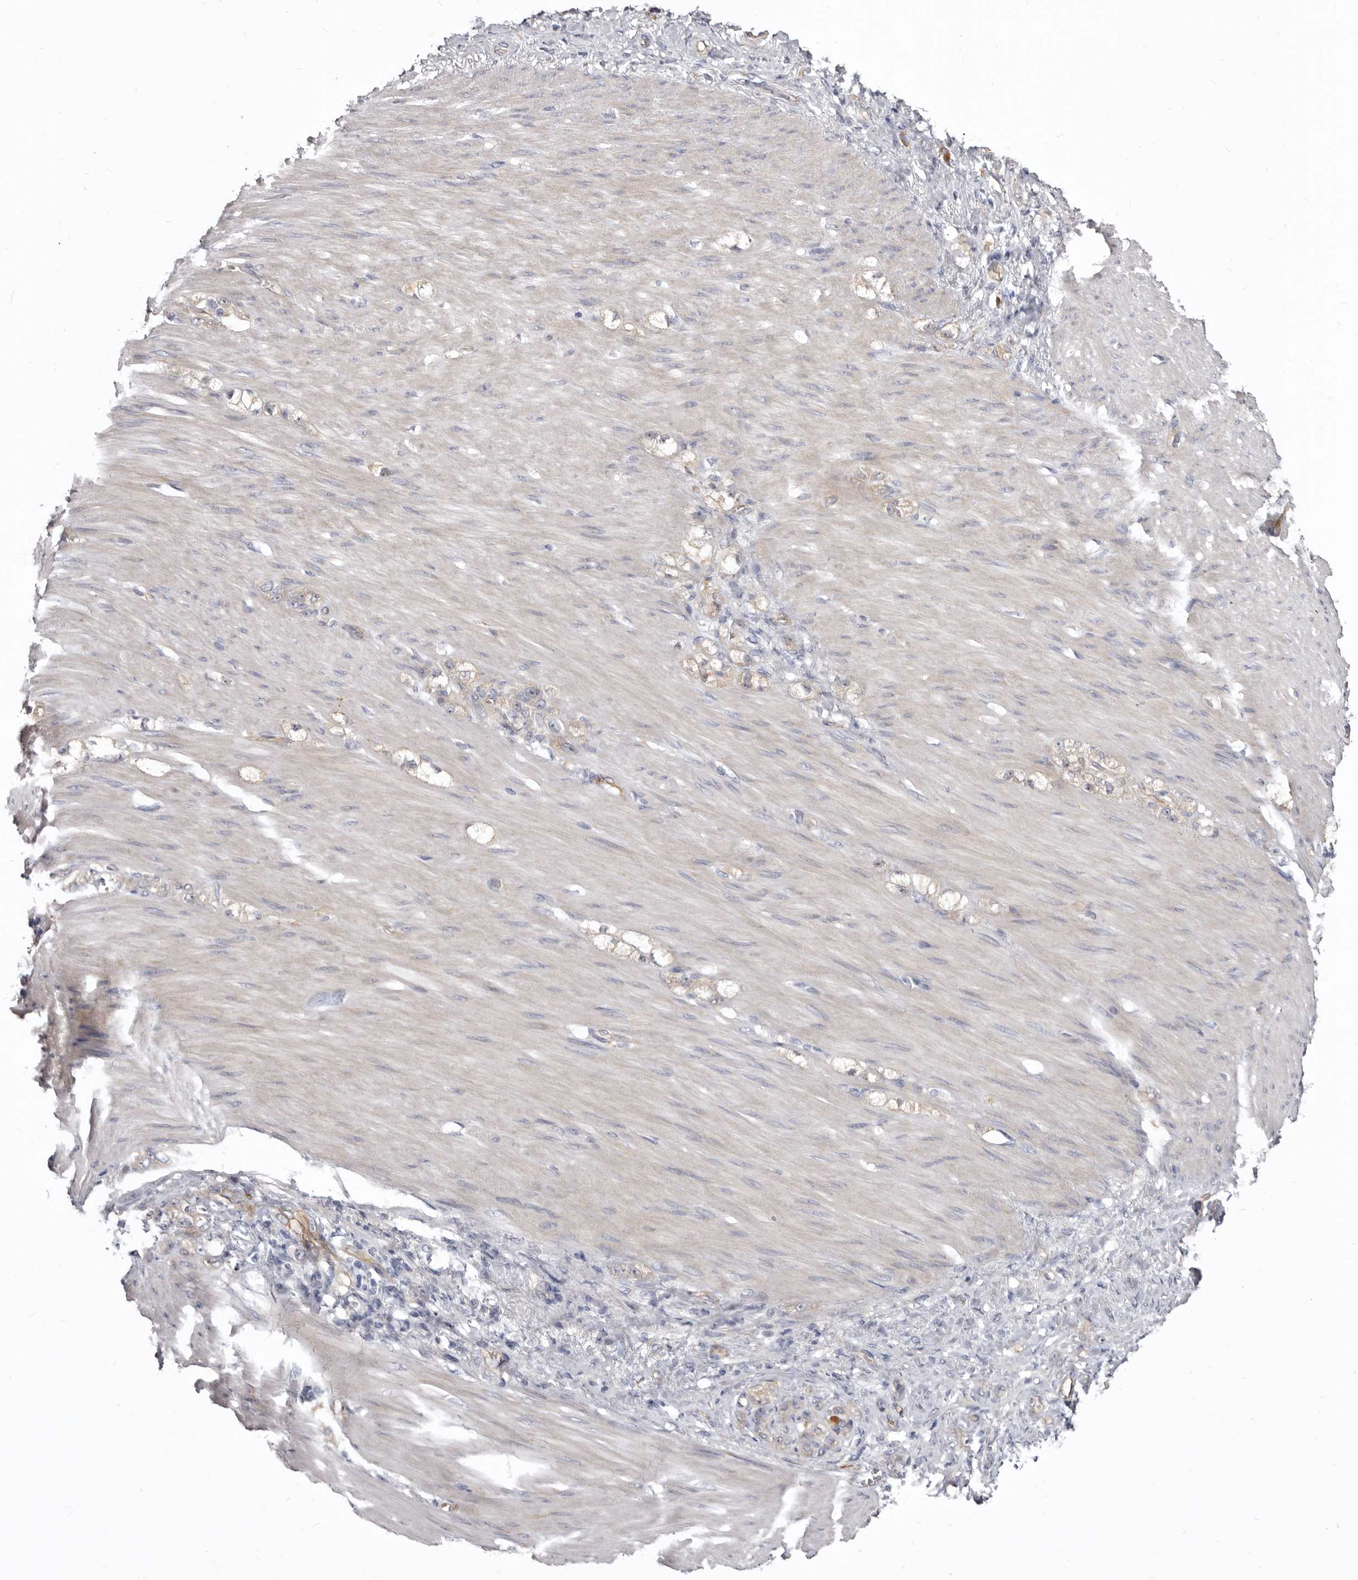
{"staining": {"intensity": "weak", "quantity": "25%-75%", "location": "cytoplasmic/membranous"}, "tissue": "stomach cancer", "cell_type": "Tumor cells", "image_type": "cancer", "snomed": [{"axis": "morphology", "description": "Normal tissue, NOS"}, {"axis": "morphology", "description": "Adenocarcinoma, NOS"}, {"axis": "topography", "description": "Stomach"}], "caption": "Immunohistochemical staining of human stomach adenocarcinoma displays low levels of weak cytoplasmic/membranous positivity in approximately 25%-75% of tumor cells.", "gene": "FMO2", "patient": {"sex": "male", "age": 82}}